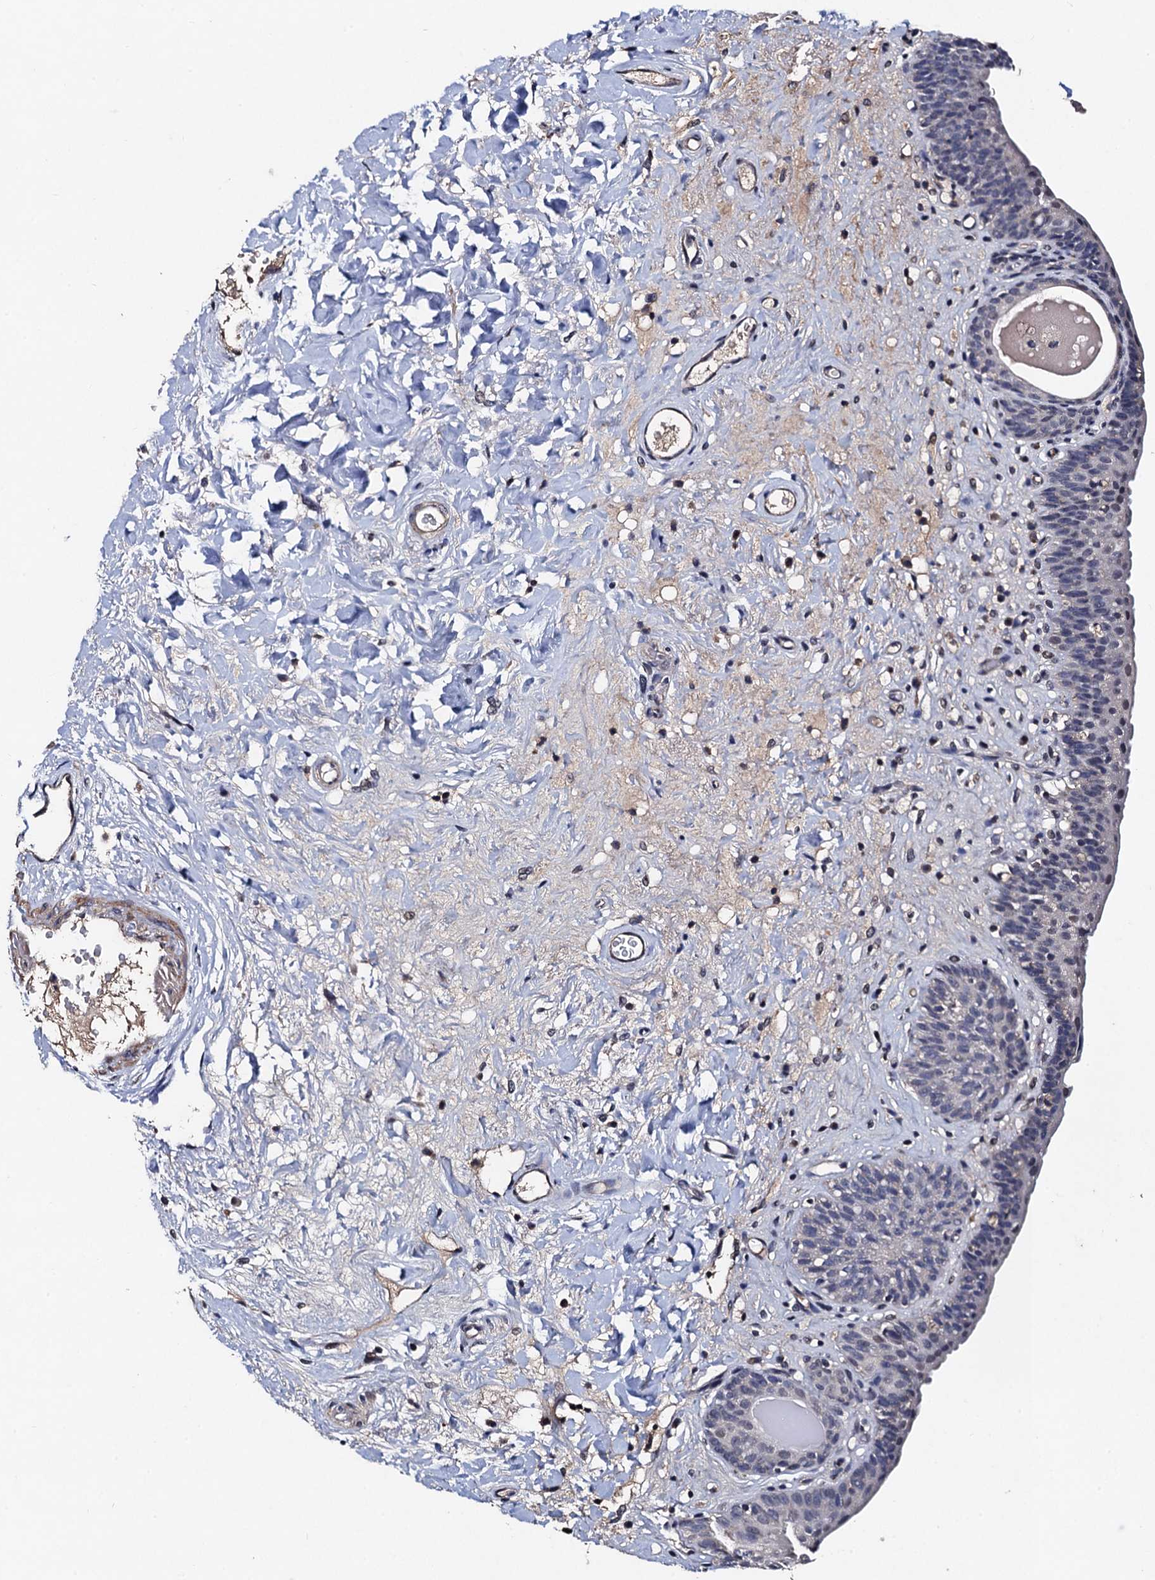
{"staining": {"intensity": "weak", "quantity": "25%-75%", "location": "nuclear"}, "tissue": "urinary bladder", "cell_type": "Urothelial cells", "image_type": "normal", "snomed": [{"axis": "morphology", "description": "Normal tissue, NOS"}, {"axis": "topography", "description": "Urinary bladder"}], "caption": "Urinary bladder stained for a protein (brown) exhibits weak nuclear positive expression in about 25%-75% of urothelial cells.", "gene": "PPTC7", "patient": {"sex": "male", "age": 83}}